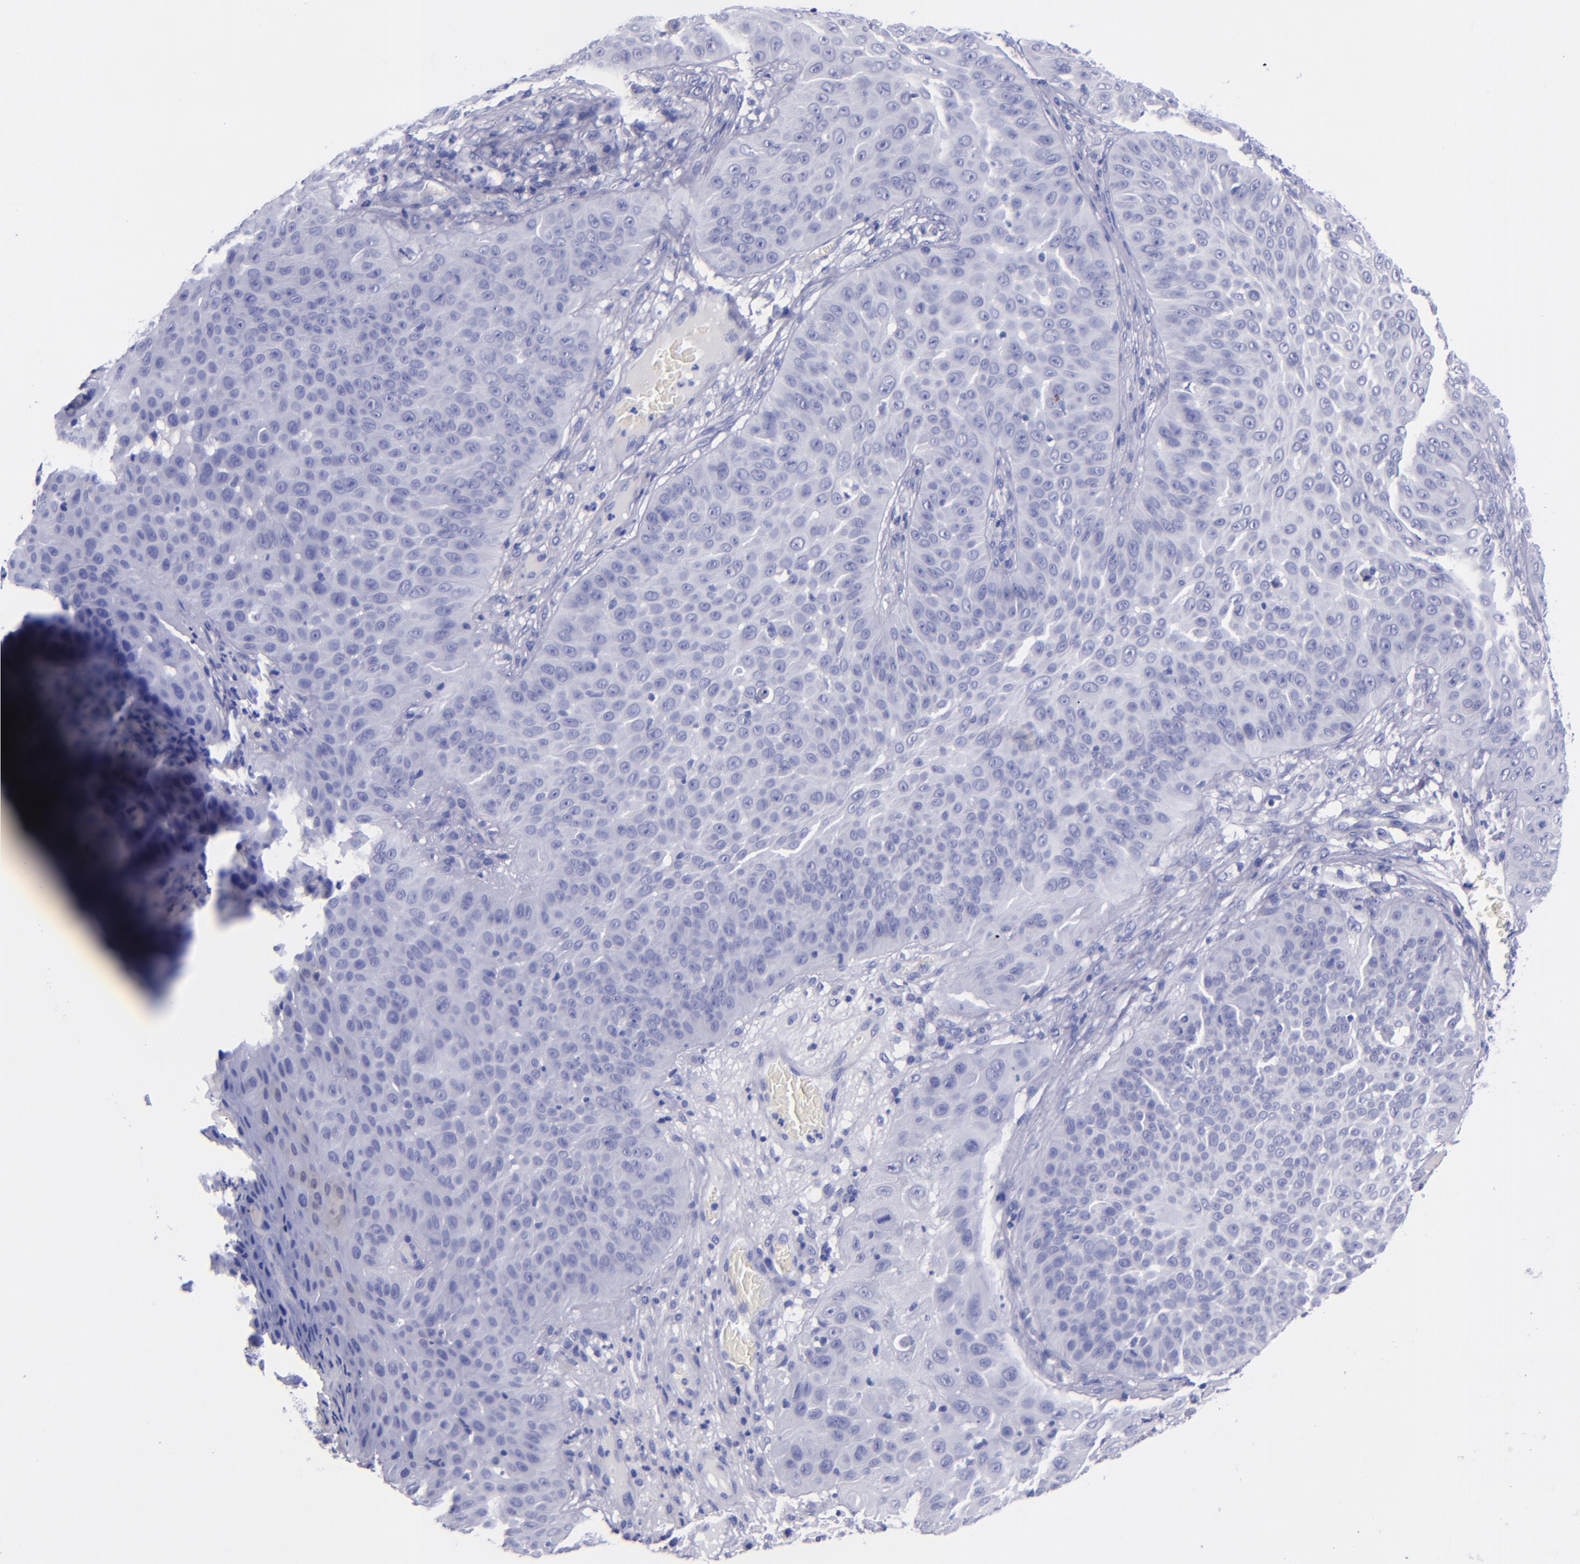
{"staining": {"intensity": "negative", "quantity": "none", "location": "none"}, "tissue": "skin cancer", "cell_type": "Tumor cells", "image_type": "cancer", "snomed": [{"axis": "morphology", "description": "Squamous cell carcinoma, NOS"}, {"axis": "topography", "description": "Skin"}], "caption": "High power microscopy image of an immunohistochemistry micrograph of skin cancer (squamous cell carcinoma), revealing no significant expression in tumor cells.", "gene": "SV2A", "patient": {"sex": "male", "age": 82}}